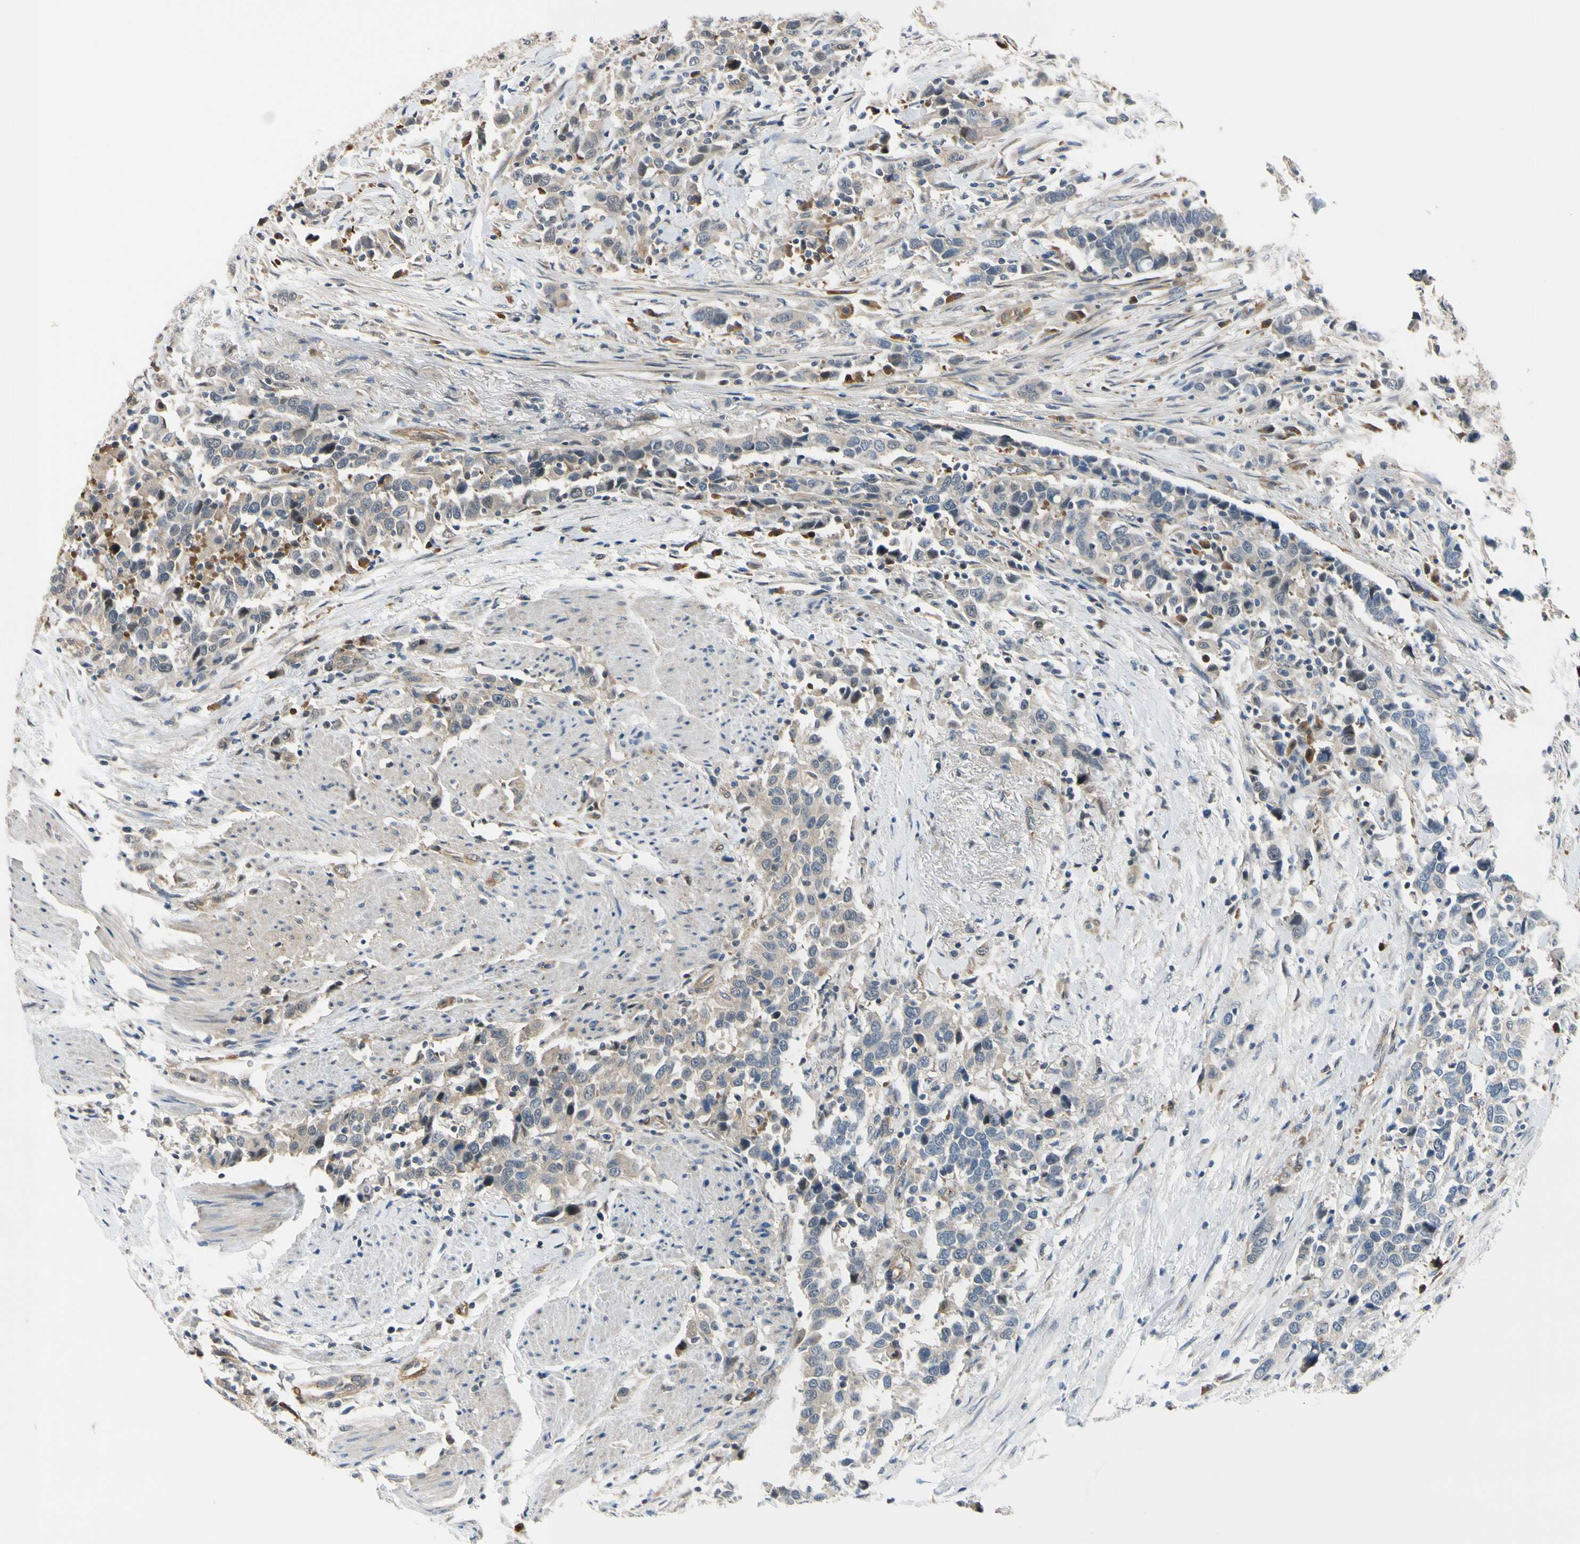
{"staining": {"intensity": "weak", "quantity": ">75%", "location": "cytoplasmic/membranous"}, "tissue": "urothelial cancer", "cell_type": "Tumor cells", "image_type": "cancer", "snomed": [{"axis": "morphology", "description": "Urothelial carcinoma, High grade"}, {"axis": "topography", "description": "Urinary bladder"}], "caption": "DAB (3,3'-diaminobenzidine) immunohistochemical staining of urothelial cancer displays weak cytoplasmic/membranous protein staining in about >75% of tumor cells. Nuclei are stained in blue.", "gene": "RASGRF1", "patient": {"sex": "male", "age": 61}}